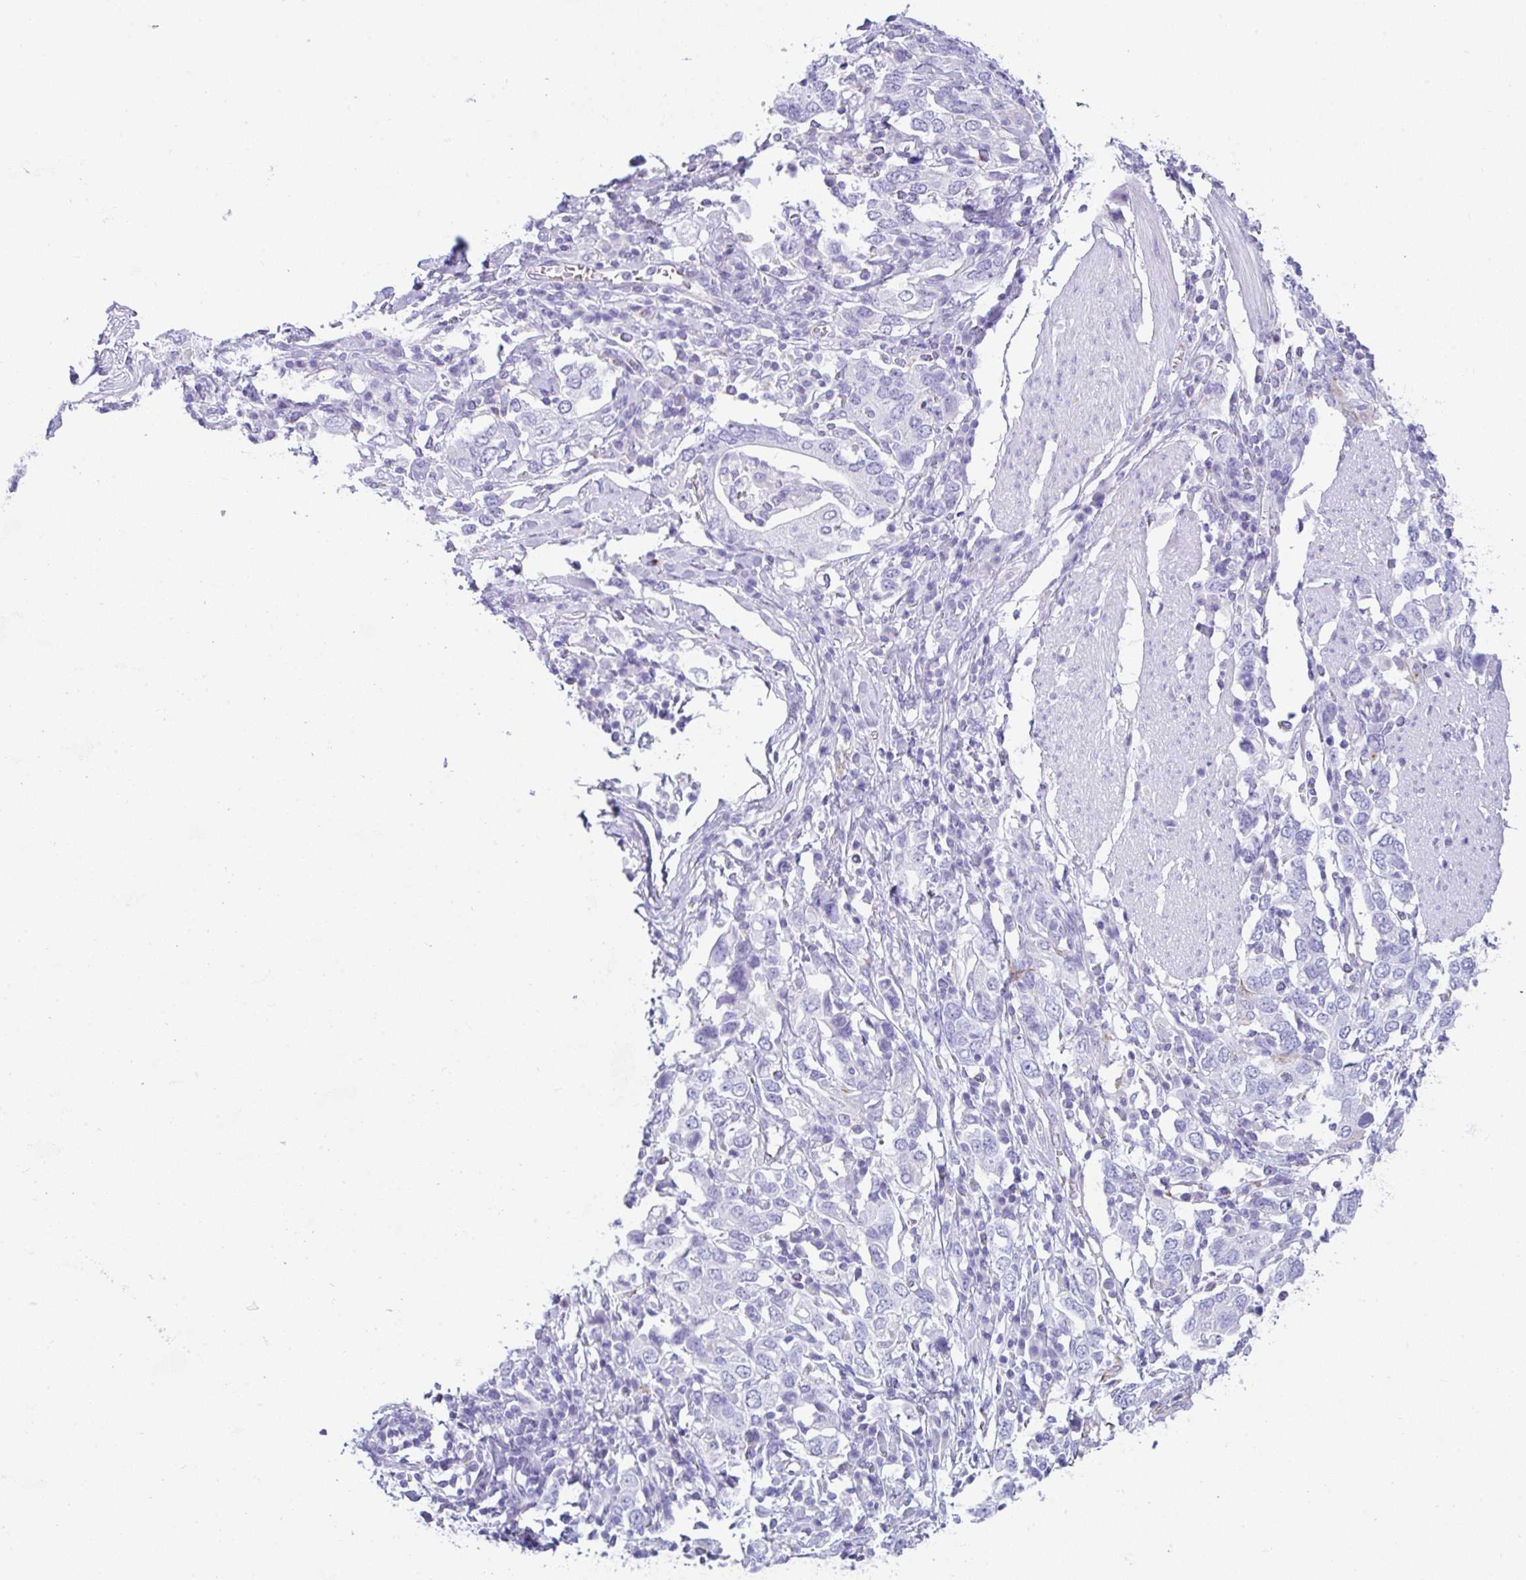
{"staining": {"intensity": "negative", "quantity": "none", "location": "none"}, "tissue": "stomach cancer", "cell_type": "Tumor cells", "image_type": "cancer", "snomed": [{"axis": "morphology", "description": "Adenocarcinoma, NOS"}, {"axis": "topography", "description": "Stomach, upper"}, {"axis": "topography", "description": "Stomach"}], "caption": "DAB (3,3'-diaminobenzidine) immunohistochemical staining of human adenocarcinoma (stomach) demonstrates no significant expression in tumor cells. Brightfield microscopy of immunohistochemistry stained with DAB (3,3'-diaminobenzidine) (brown) and hematoxylin (blue), captured at high magnification.", "gene": "NDUFAF8", "patient": {"sex": "male", "age": 62}}